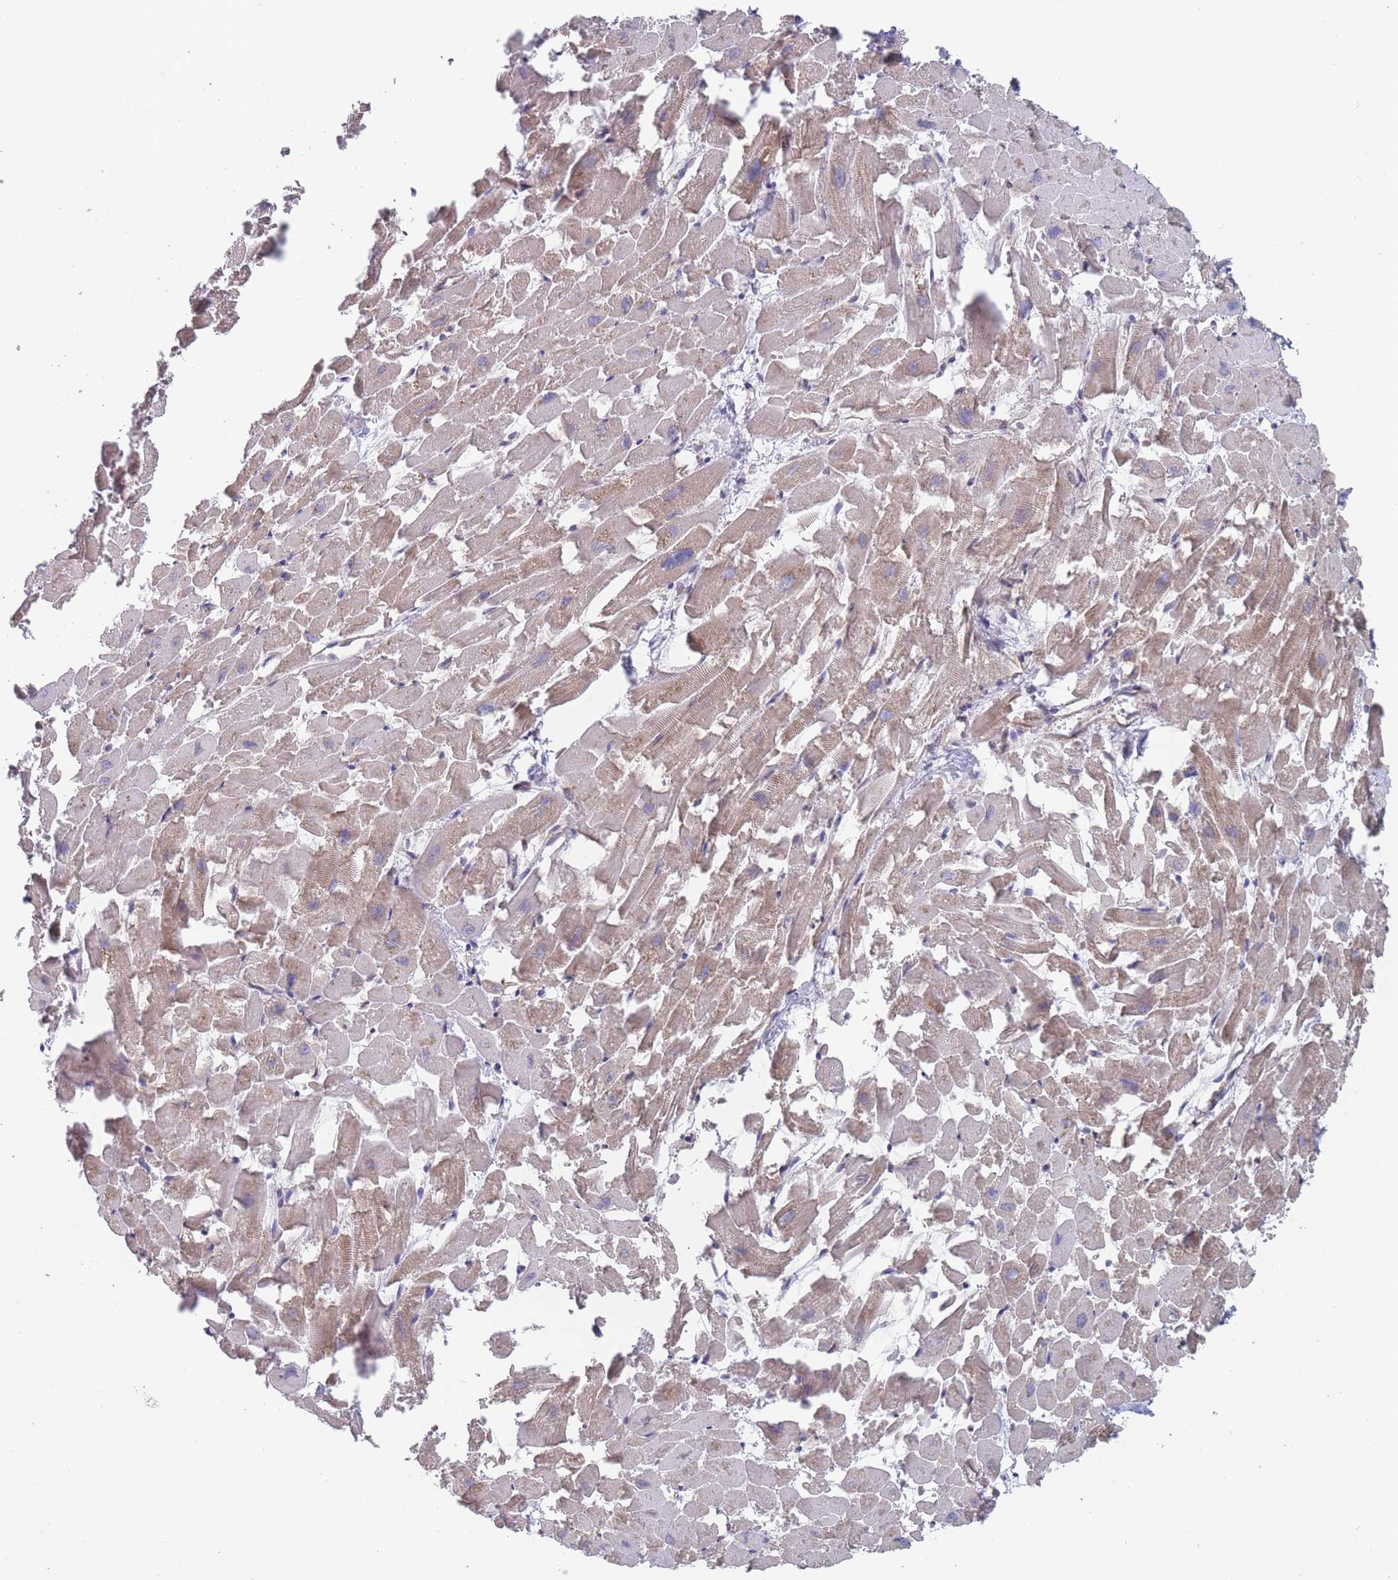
{"staining": {"intensity": "weak", "quantity": "25%-75%", "location": "cytoplasmic/membranous"}, "tissue": "heart muscle", "cell_type": "Cardiomyocytes", "image_type": "normal", "snomed": [{"axis": "morphology", "description": "Normal tissue, NOS"}, {"axis": "topography", "description": "Heart"}], "caption": "Protein staining of normal heart muscle exhibits weak cytoplasmic/membranous positivity in about 25%-75% of cardiomyocytes. (Stains: DAB (3,3'-diaminobenzidine) in brown, nuclei in blue, Microscopy: brightfield microscopy at high magnification).", "gene": "SLC1A6", "patient": {"sex": "female", "age": 64}}